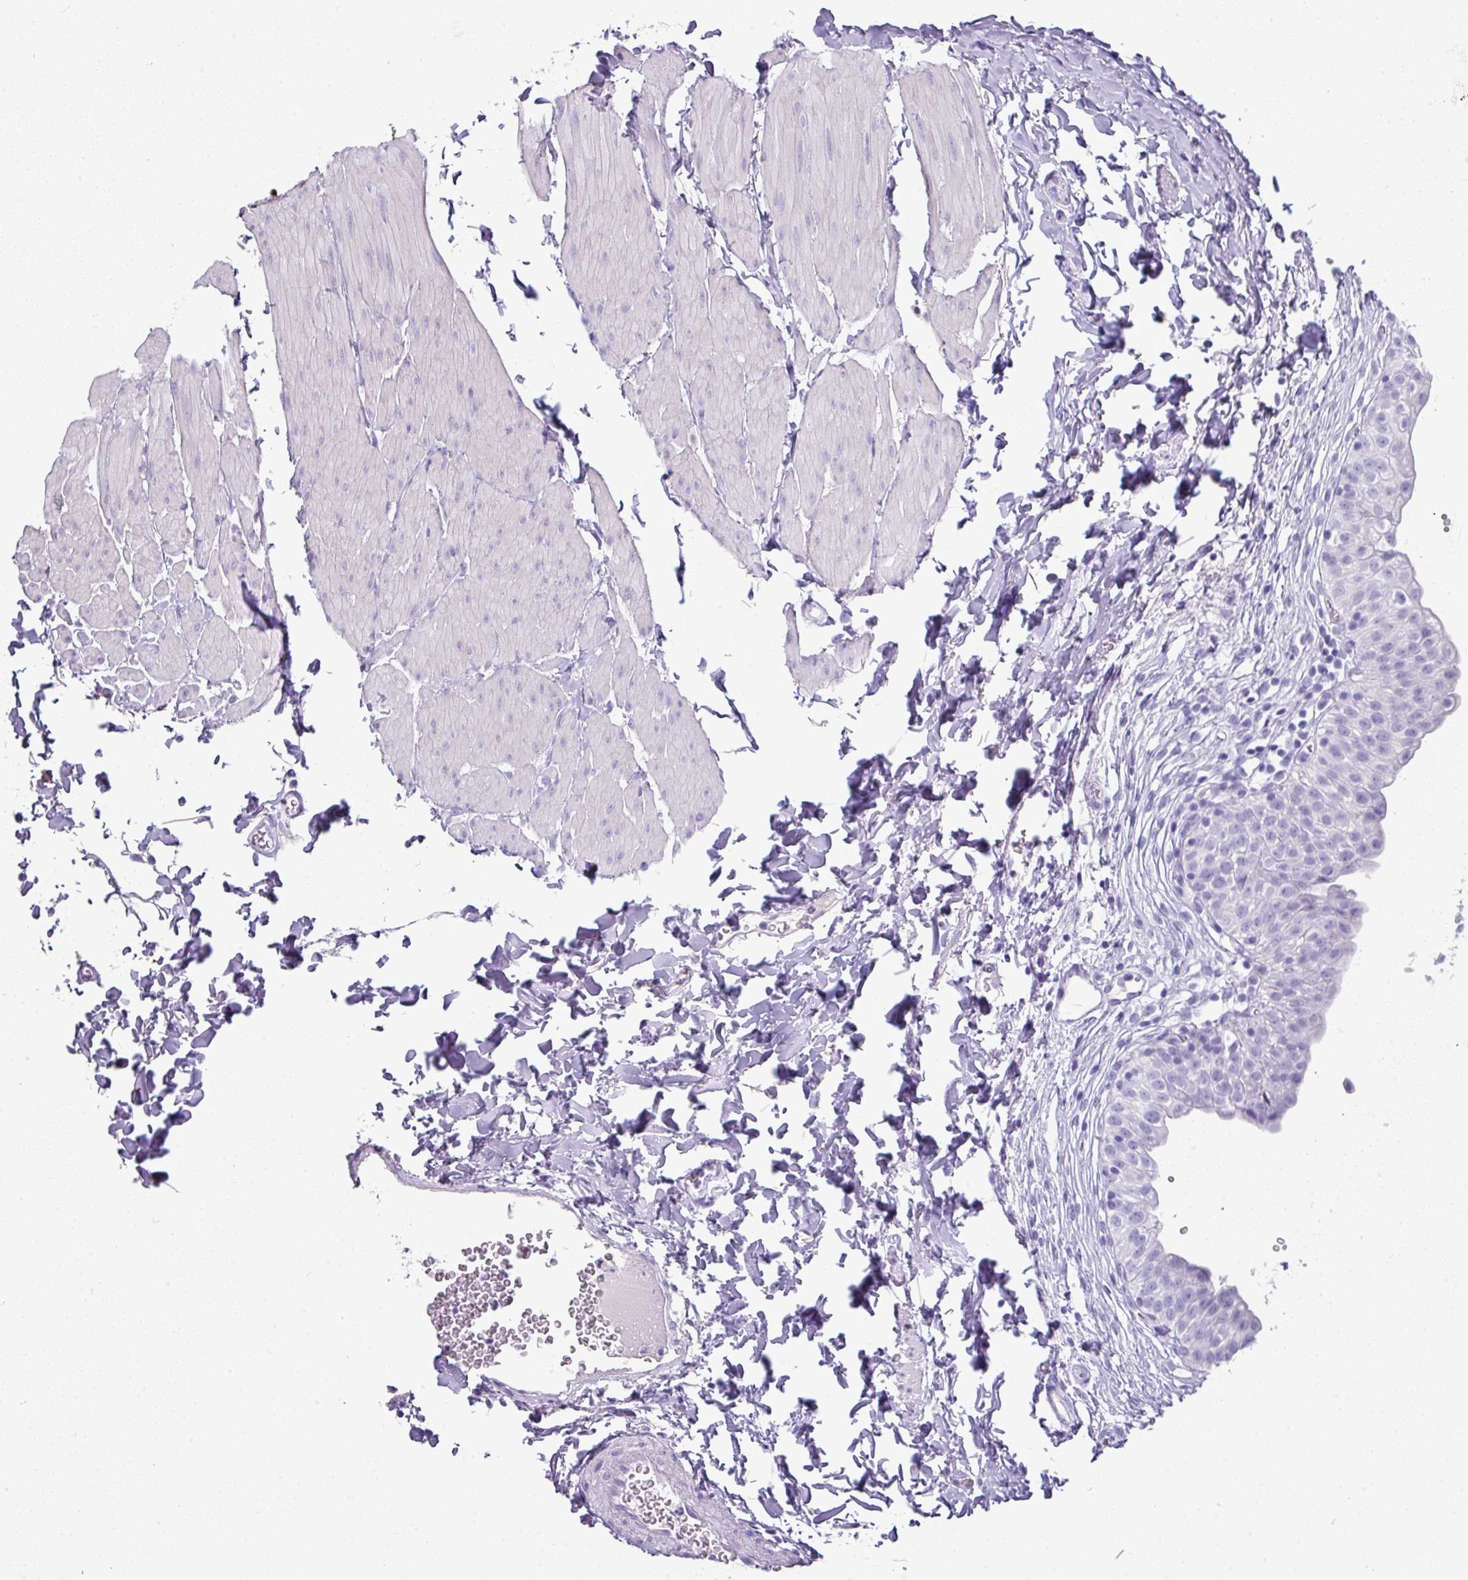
{"staining": {"intensity": "negative", "quantity": "none", "location": "none"}, "tissue": "urinary bladder", "cell_type": "Urothelial cells", "image_type": "normal", "snomed": [{"axis": "morphology", "description": "Normal tissue, NOS"}, {"axis": "topography", "description": "Urinary bladder"}, {"axis": "topography", "description": "Peripheral nerve tissue"}], "caption": "This photomicrograph is of unremarkable urinary bladder stained with immunohistochemistry to label a protein in brown with the nuclei are counter-stained blue. There is no staining in urothelial cells. (DAB (3,3'-diaminobenzidine) IHC with hematoxylin counter stain).", "gene": "GSTA1", "patient": {"sex": "male", "age": 55}}